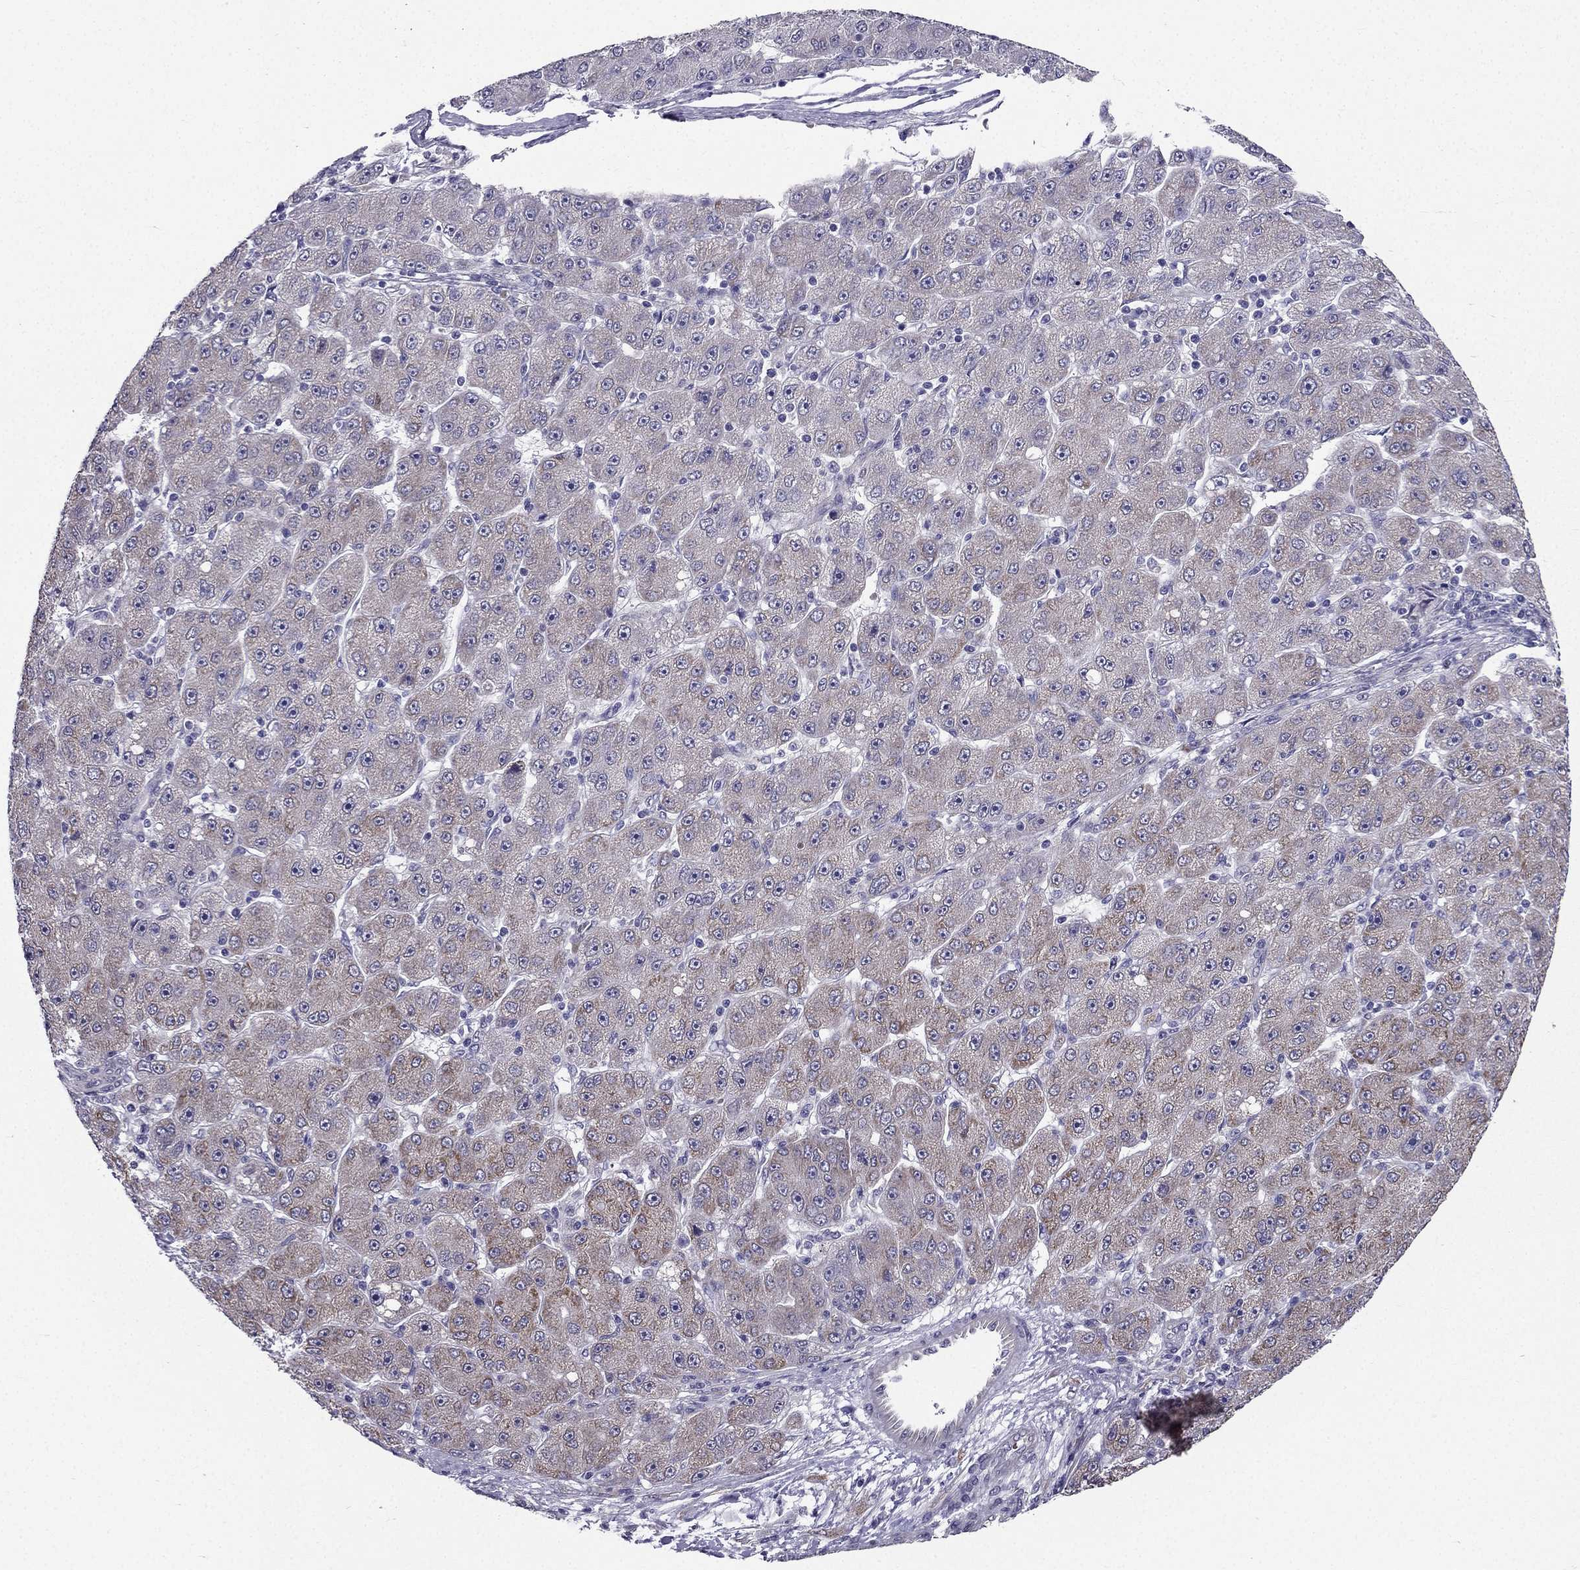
{"staining": {"intensity": "weak", "quantity": "<25%", "location": "cytoplasmic/membranous"}, "tissue": "liver cancer", "cell_type": "Tumor cells", "image_type": "cancer", "snomed": [{"axis": "morphology", "description": "Carcinoma, Hepatocellular, NOS"}, {"axis": "topography", "description": "Liver"}], "caption": "High power microscopy photomicrograph of an immunohistochemistry (IHC) image of liver cancer, revealing no significant expression in tumor cells.", "gene": "ARHGEF28", "patient": {"sex": "male", "age": 67}}